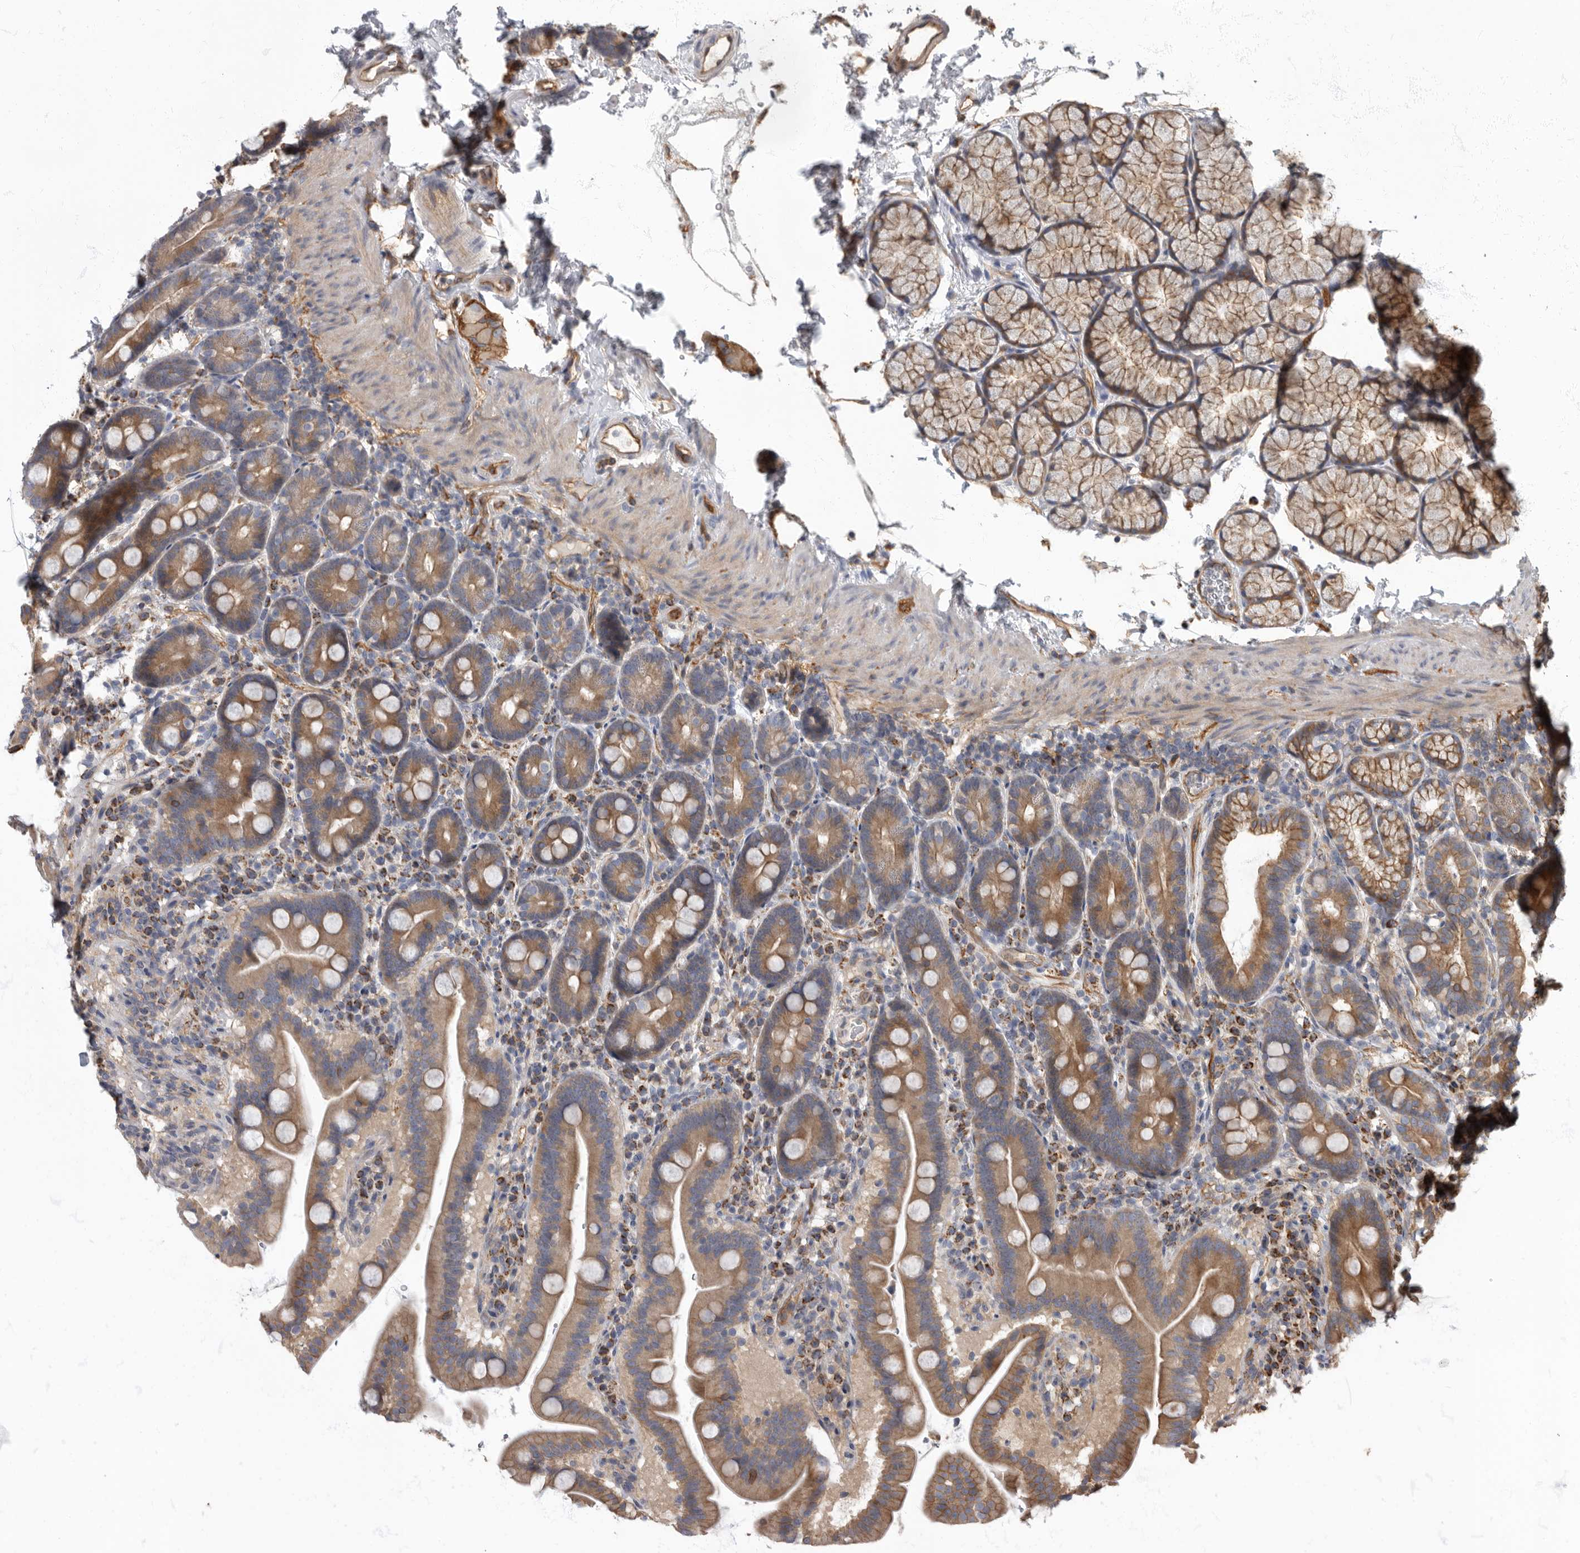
{"staining": {"intensity": "moderate", "quantity": "25%-75%", "location": "cytoplasmic/membranous"}, "tissue": "duodenum", "cell_type": "Glandular cells", "image_type": "normal", "snomed": [{"axis": "morphology", "description": "Normal tissue, NOS"}, {"axis": "topography", "description": "Duodenum"}], "caption": "Duodenum stained with immunohistochemistry displays moderate cytoplasmic/membranous staining in about 25%-75% of glandular cells. The staining was performed using DAB to visualize the protein expression in brown, while the nuclei were stained in blue with hematoxylin (Magnification: 20x).", "gene": "PDK1", "patient": {"sex": "male", "age": 54}}